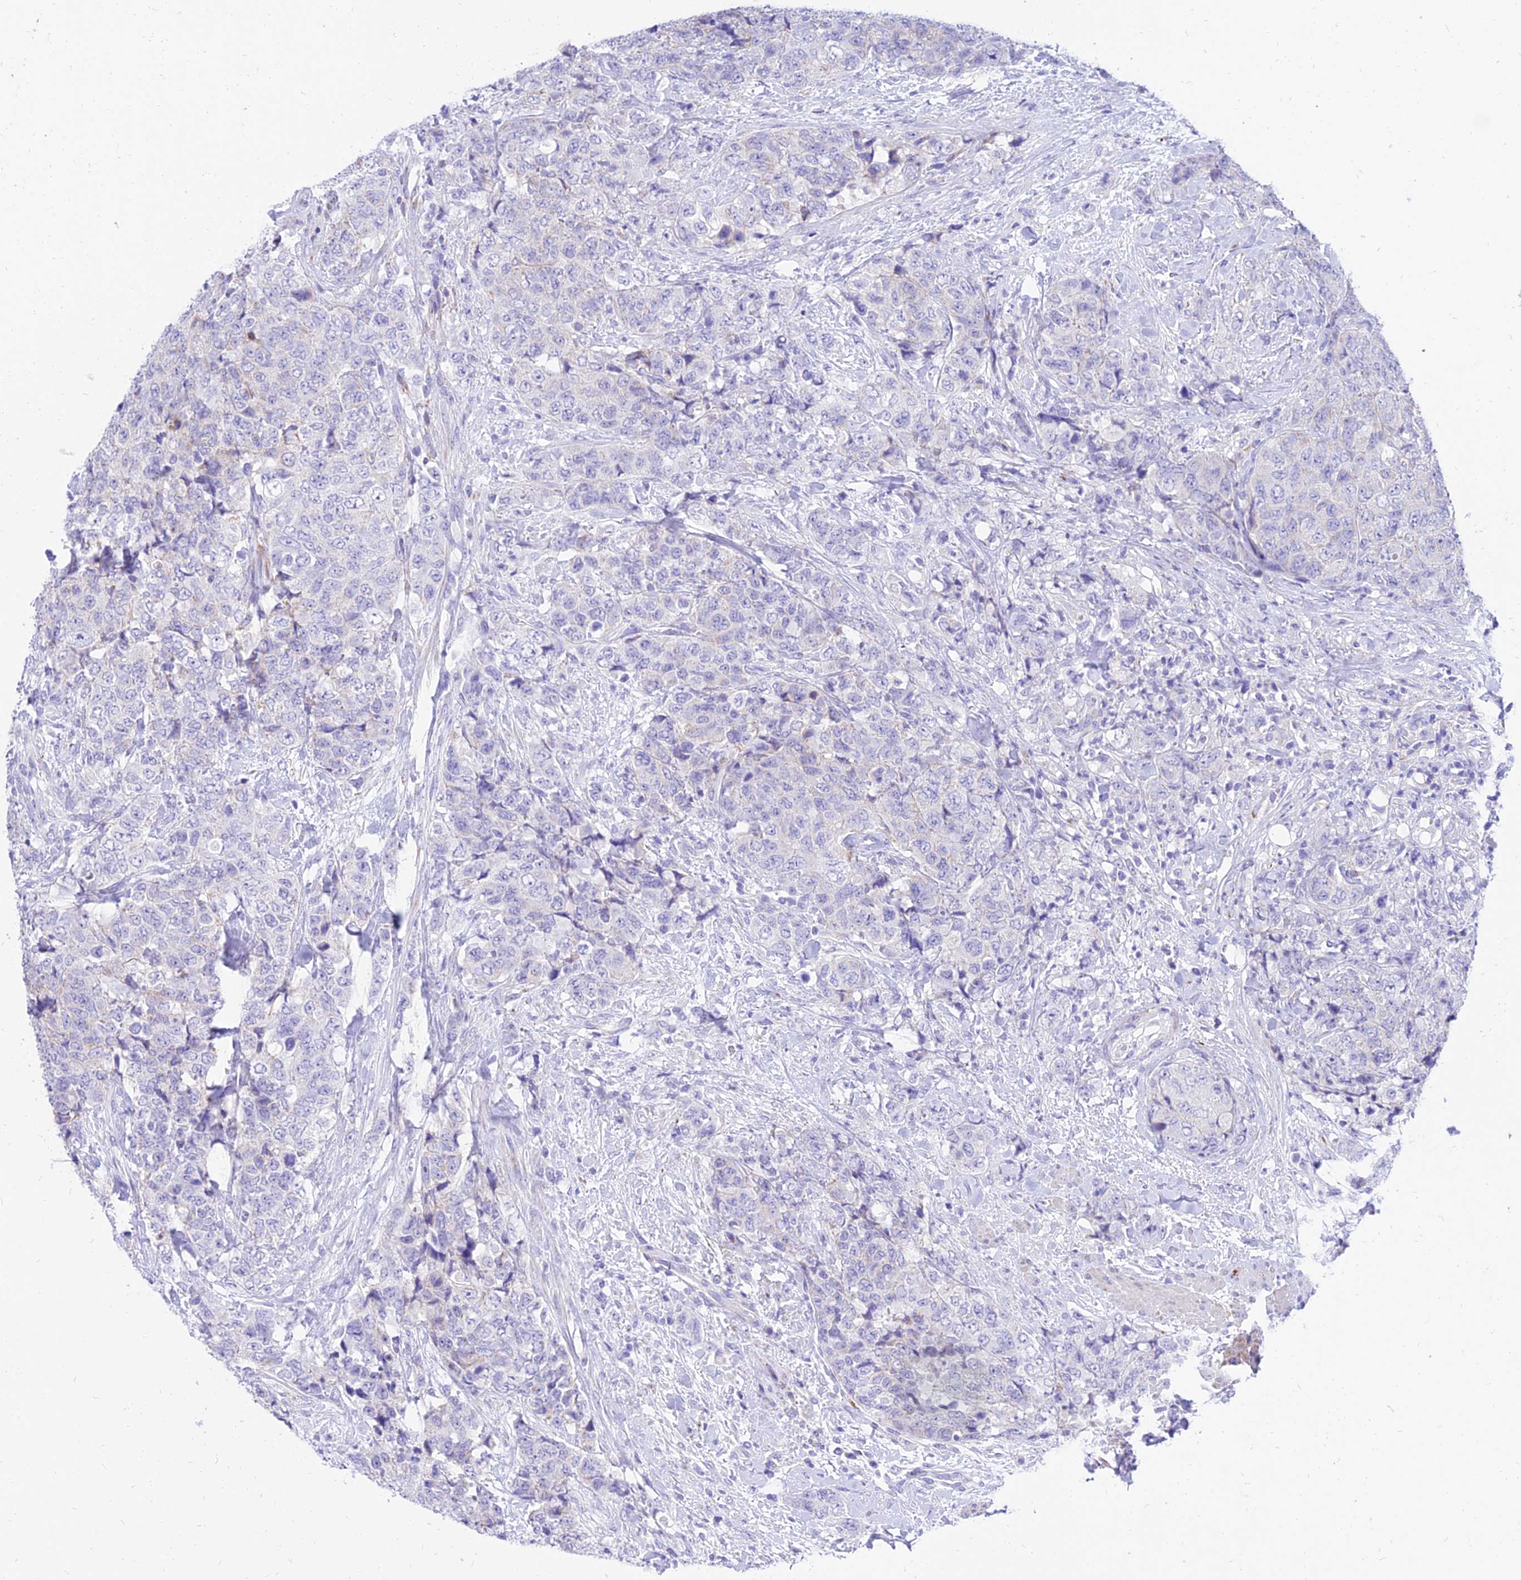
{"staining": {"intensity": "negative", "quantity": "none", "location": "none"}, "tissue": "urothelial cancer", "cell_type": "Tumor cells", "image_type": "cancer", "snomed": [{"axis": "morphology", "description": "Urothelial carcinoma, High grade"}, {"axis": "topography", "description": "Urinary bladder"}], "caption": "A high-resolution image shows IHC staining of urothelial cancer, which demonstrates no significant staining in tumor cells.", "gene": "PKN3", "patient": {"sex": "female", "age": 78}}